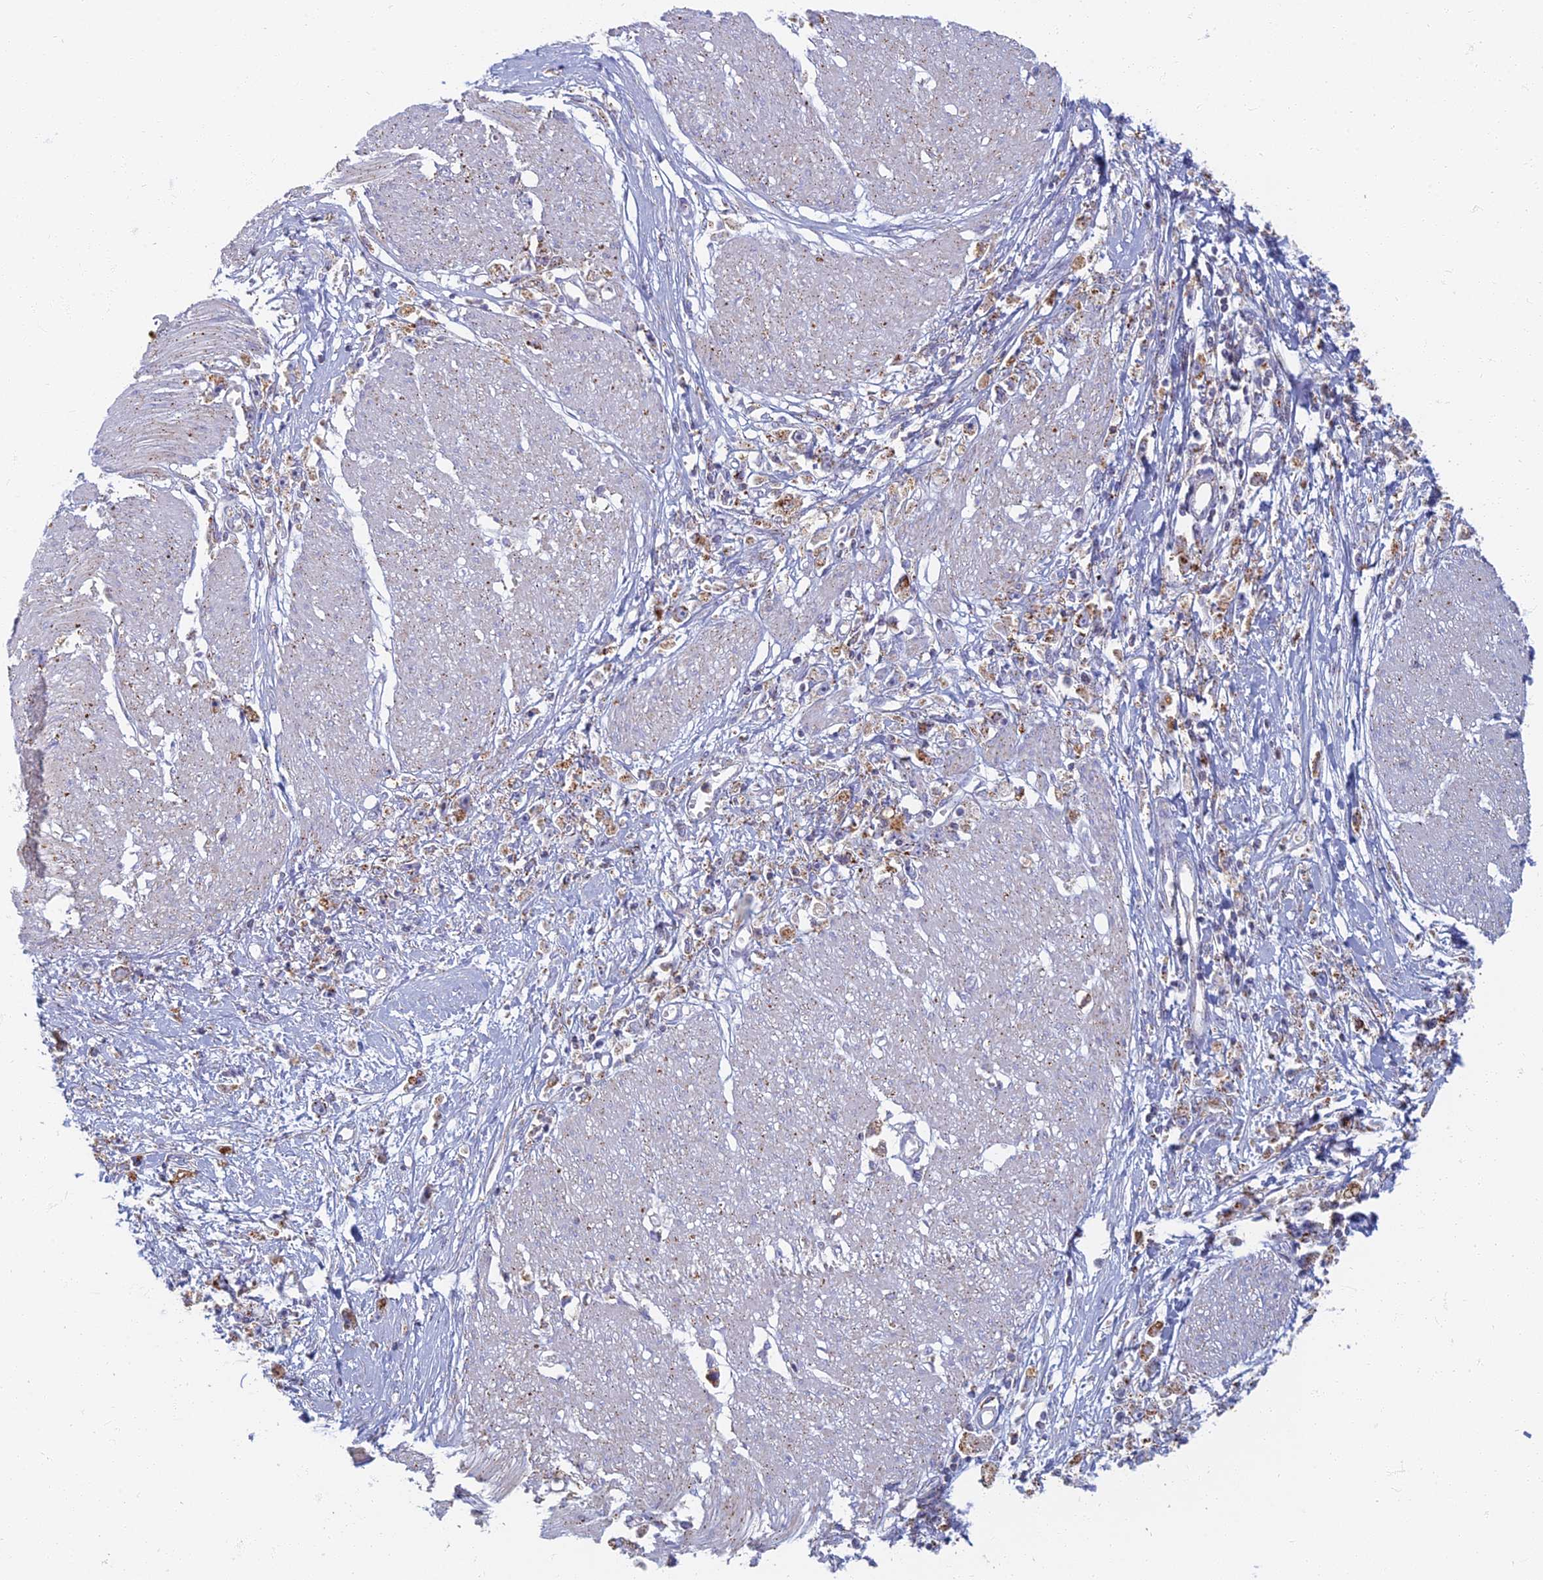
{"staining": {"intensity": "moderate", "quantity": ">75%", "location": "cytoplasmic/membranous"}, "tissue": "stomach cancer", "cell_type": "Tumor cells", "image_type": "cancer", "snomed": [{"axis": "morphology", "description": "Adenocarcinoma, NOS"}, {"axis": "topography", "description": "Stomach"}], "caption": "An immunohistochemistry (IHC) photomicrograph of tumor tissue is shown. Protein staining in brown highlights moderate cytoplasmic/membranous positivity in stomach adenocarcinoma within tumor cells. The protein is stained brown, and the nuclei are stained in blue (DAB (3,3'-diaminobenzidine) IHC with brightfield microscopy, high magnification).", "gene": "CHMP4B", "patient": {"sex": "female", "age": 59}}